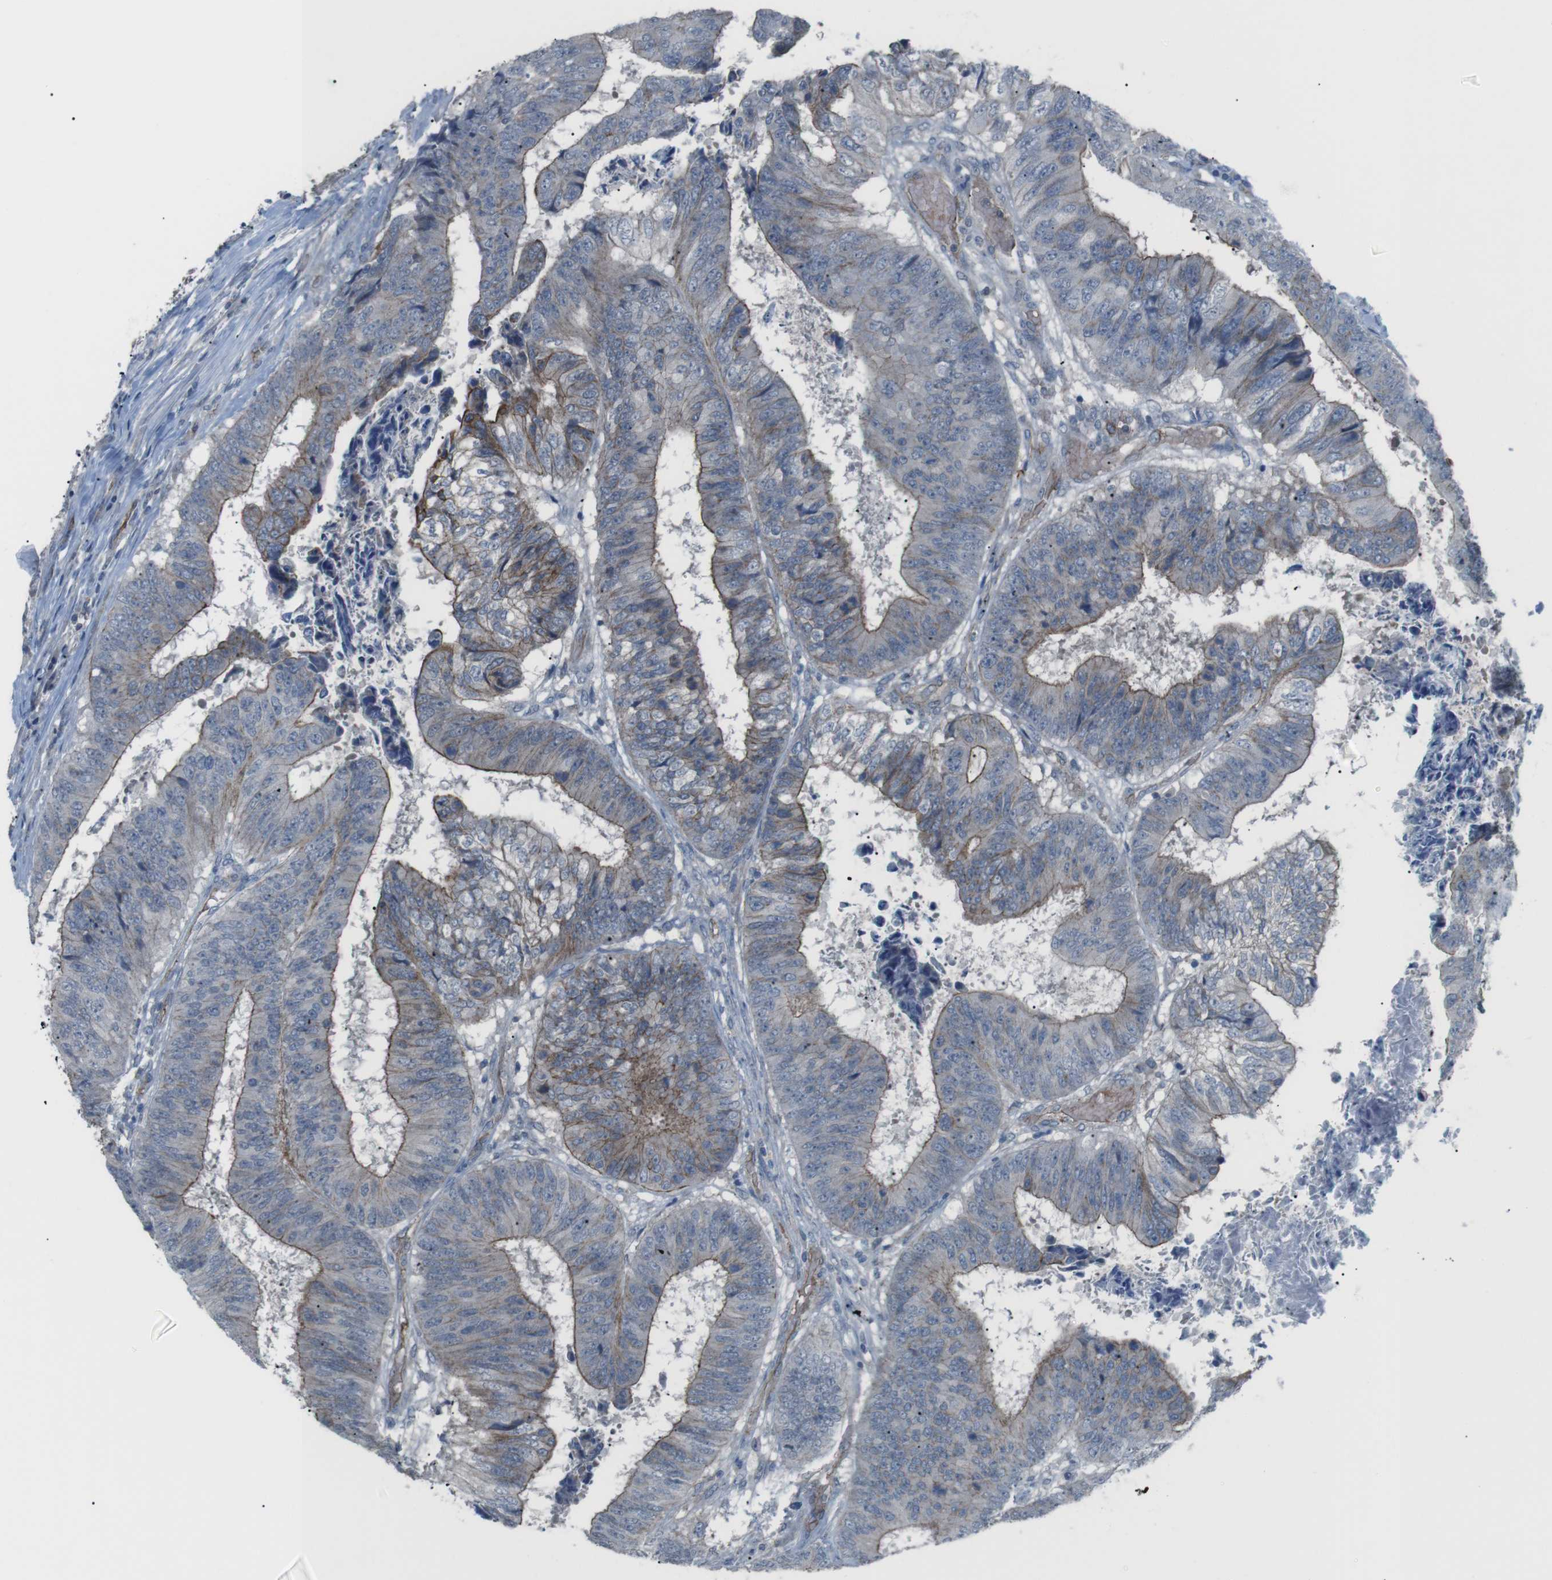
{"staining": {"intensity": "moderate", "quantity": "<25%", "location": "cytoplasmic/membranous"}, "tissue": "colorectal cancer", "cell_type": "Tumor cells", "image_type": "cancer", "snomed": [{"axis": "morphology", "description": "Adenocarcinoma, NOS"}, {"axis": "topography", "description": "Rectum"}], "caption": "DAB (3,3'-diaminobenzidine) immunohistochemical staining of colorectal cancer (adenocarcinoma) shows moderate cytoplasmic/membranous protein positivity in about <25% of tumor cells.", "gene": "SPTA1", "patient": {"sex": "male", "age": 72}}